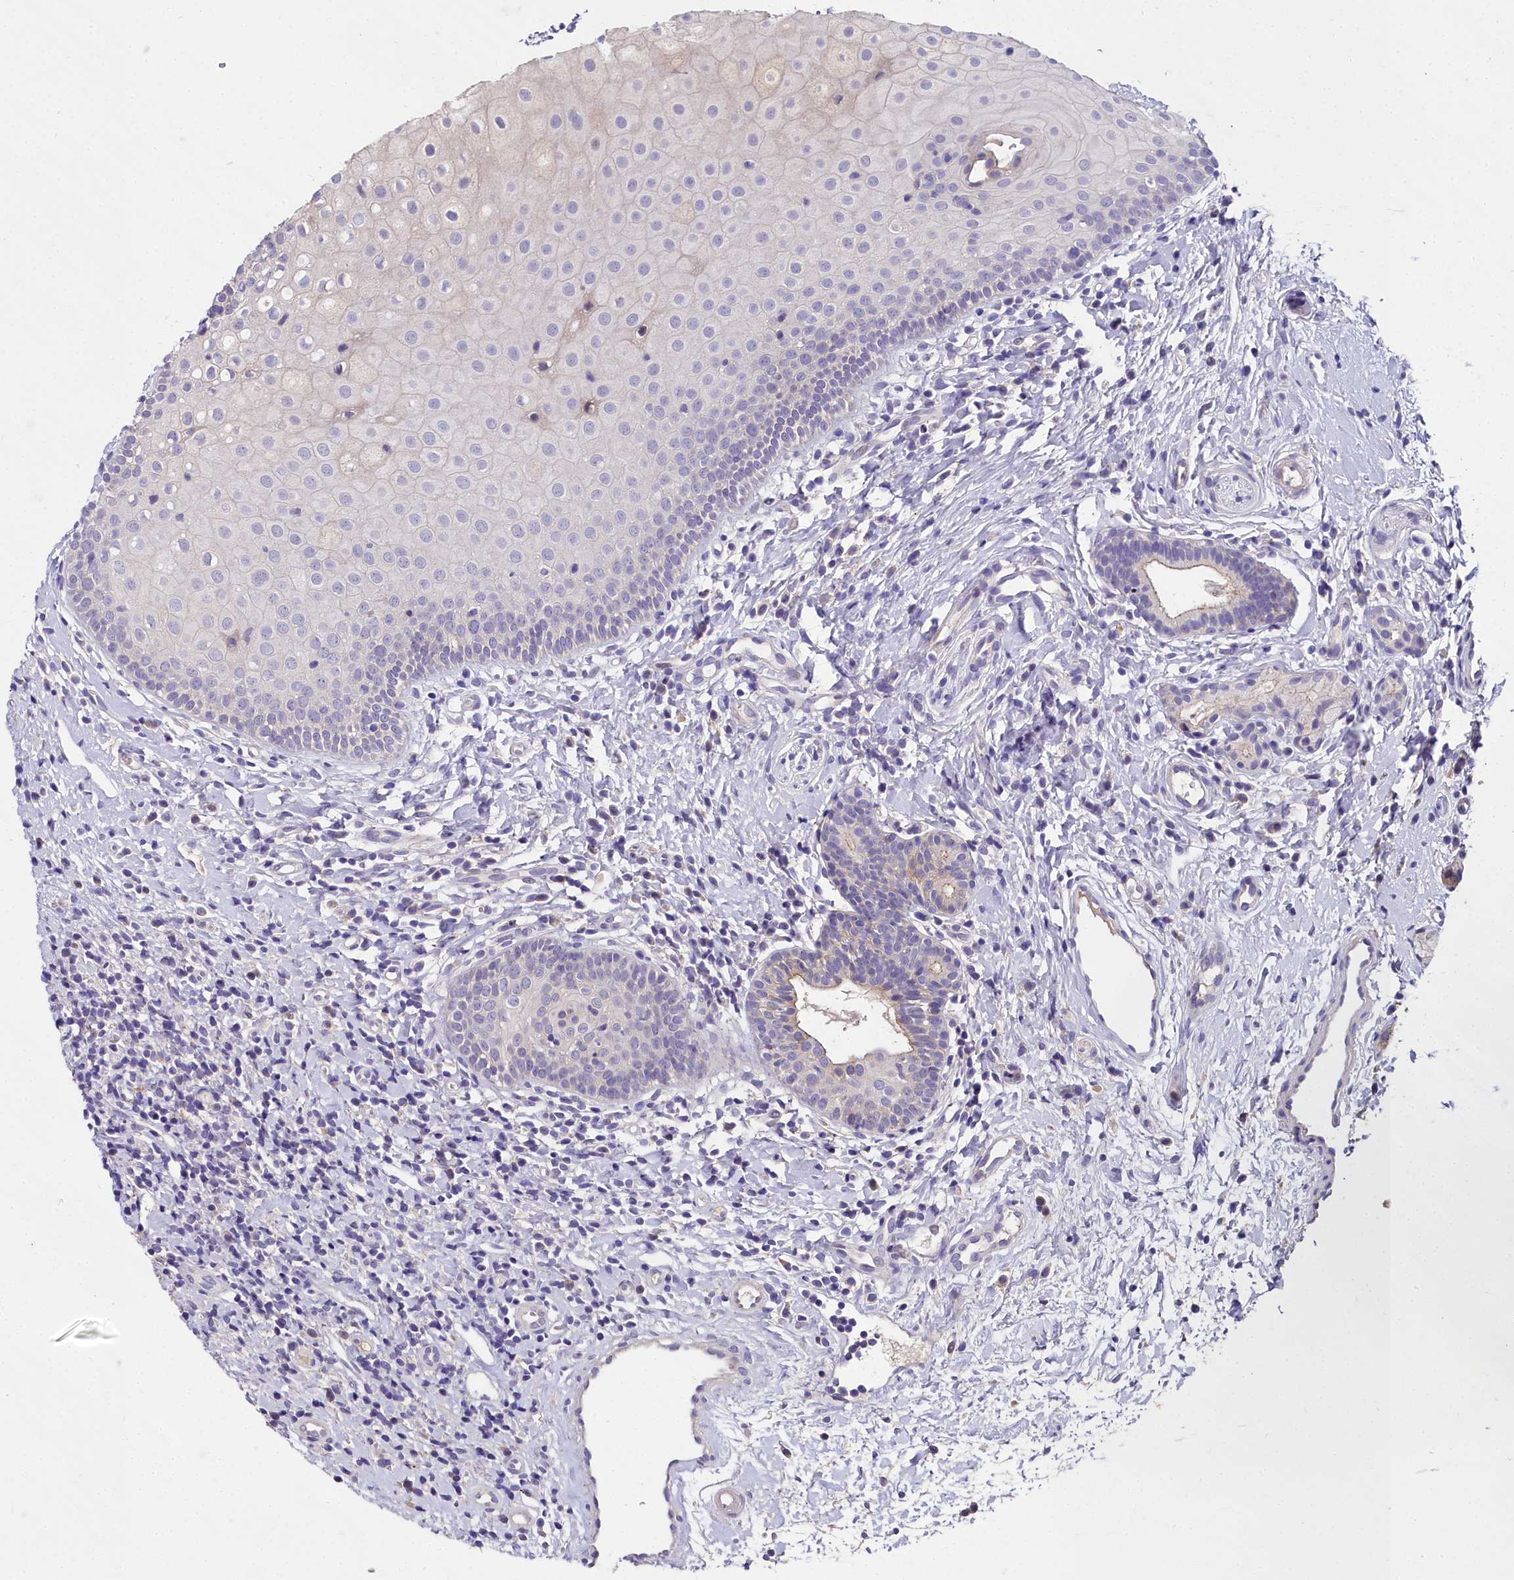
{"staining": {"intensity": "weak", "quantity": "<25%", "location": "cytoplasmic/membranous"}, "tissue": "oral mucosa", "cell_type": "Squamous epithelial cells", "image_type": "normal", "snomed": [{"axis": "morphology", "description": "Normal tissue, NOS"}, {"axis": "topography", "description": "Oral tissue"}], "caption": "IHC micrograph of benign human oral mucosa stained for a protein (brown), which exhibits no expression in squamous epithelial cells.", "gene": "NT5M", "patient": {"sex": "male", "age": 46}}